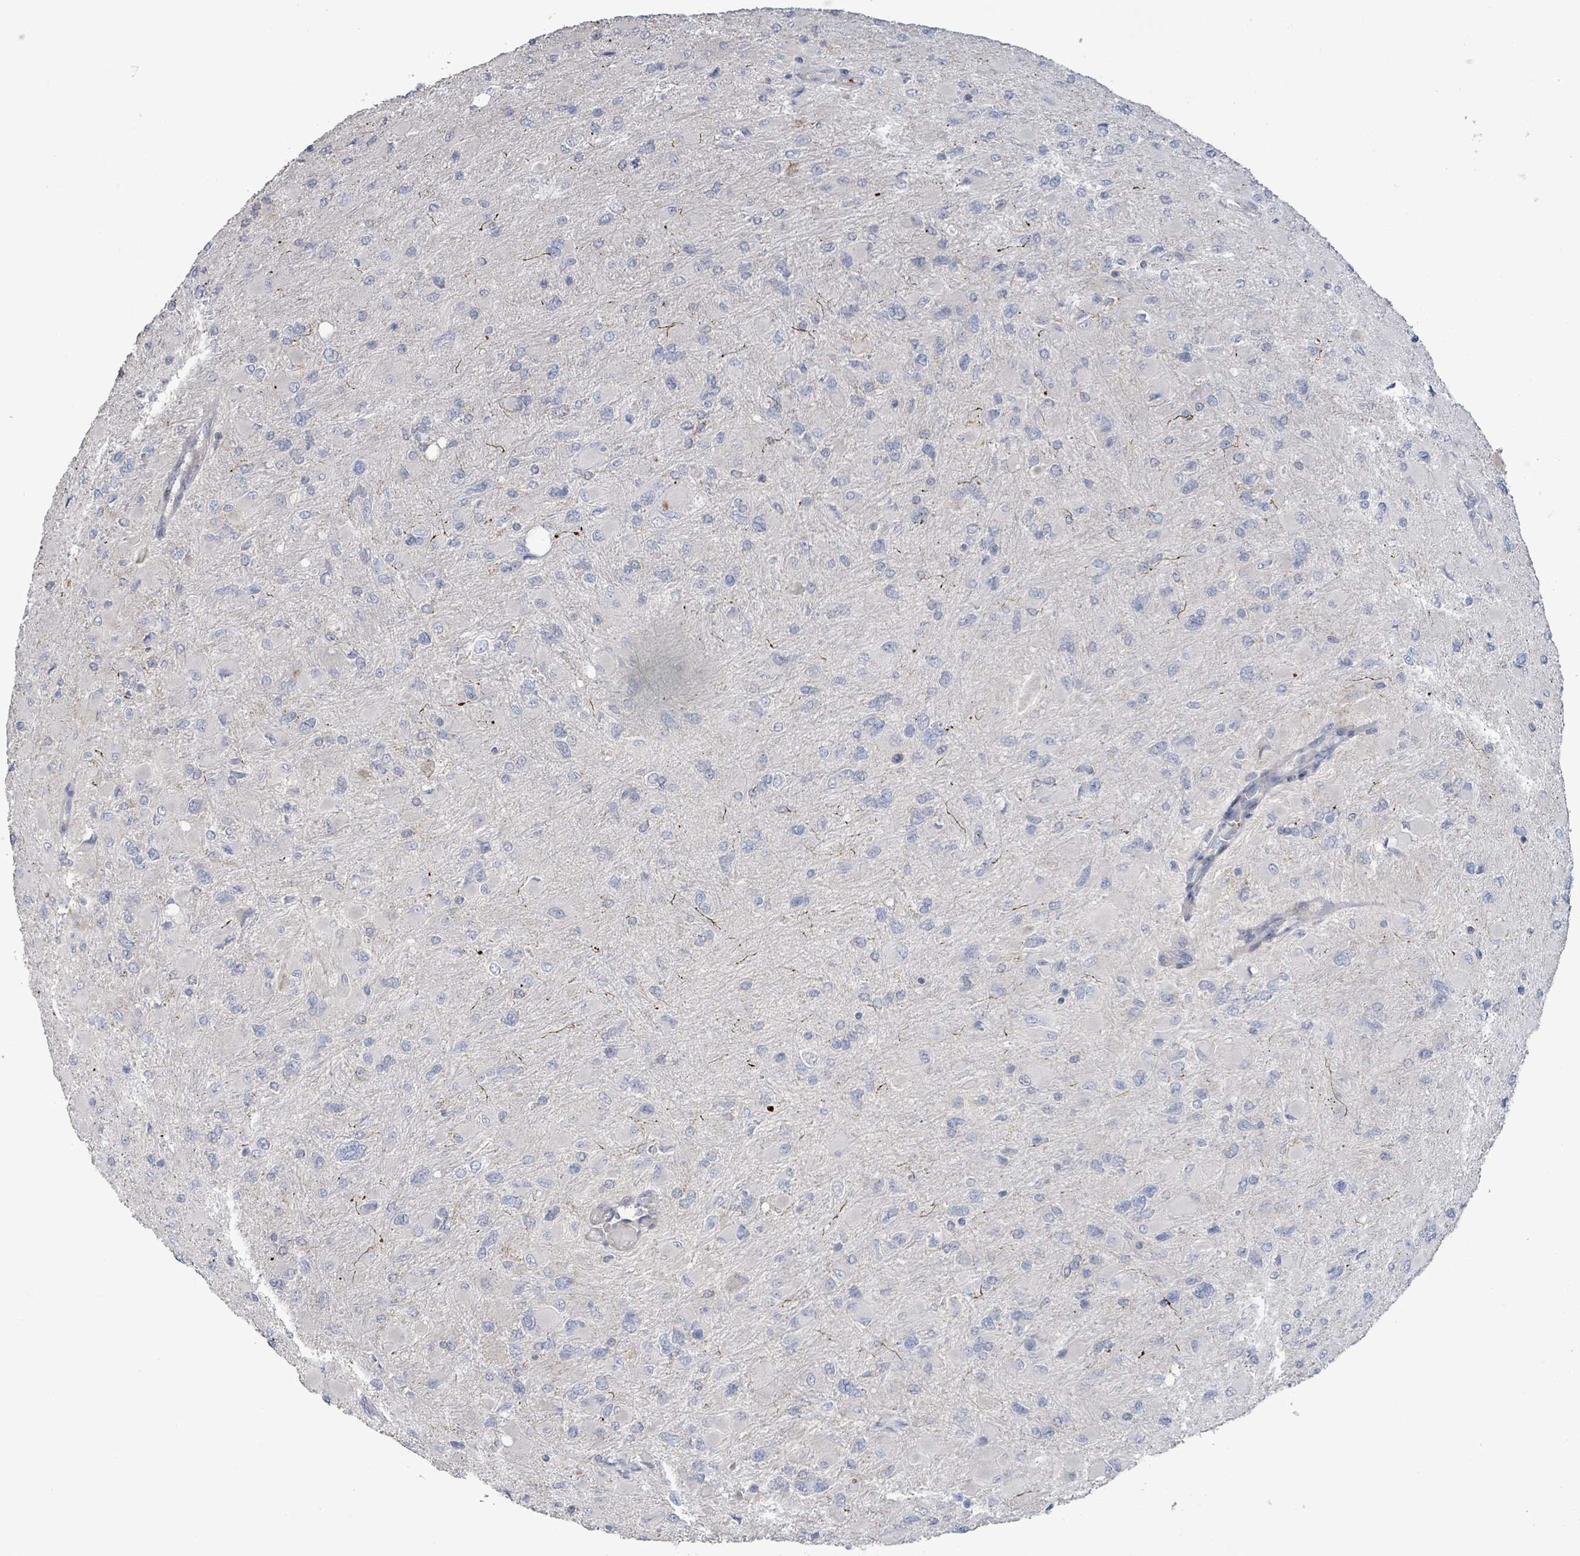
{"staining": {"intensity": "negative", "quantity": "none", "location": "none"}, "tissue": "glioma", "cell_type": "Tumor cells", "image_type": "cancer", "snomed": [{"axis": "morphology", "description": "Glioma, malignant, High grade"}, {"axis": "topography", "description": "Cerebral cortex"}], "caption": "Malignant glioma (high-grade) was stained to show a protein in brown. There is no significant expression in tumor cells. (DAB IHC with hematoxylin counter stain).", "gene": "LILRA4", "patient": {"sex": "female", "age": 36}}